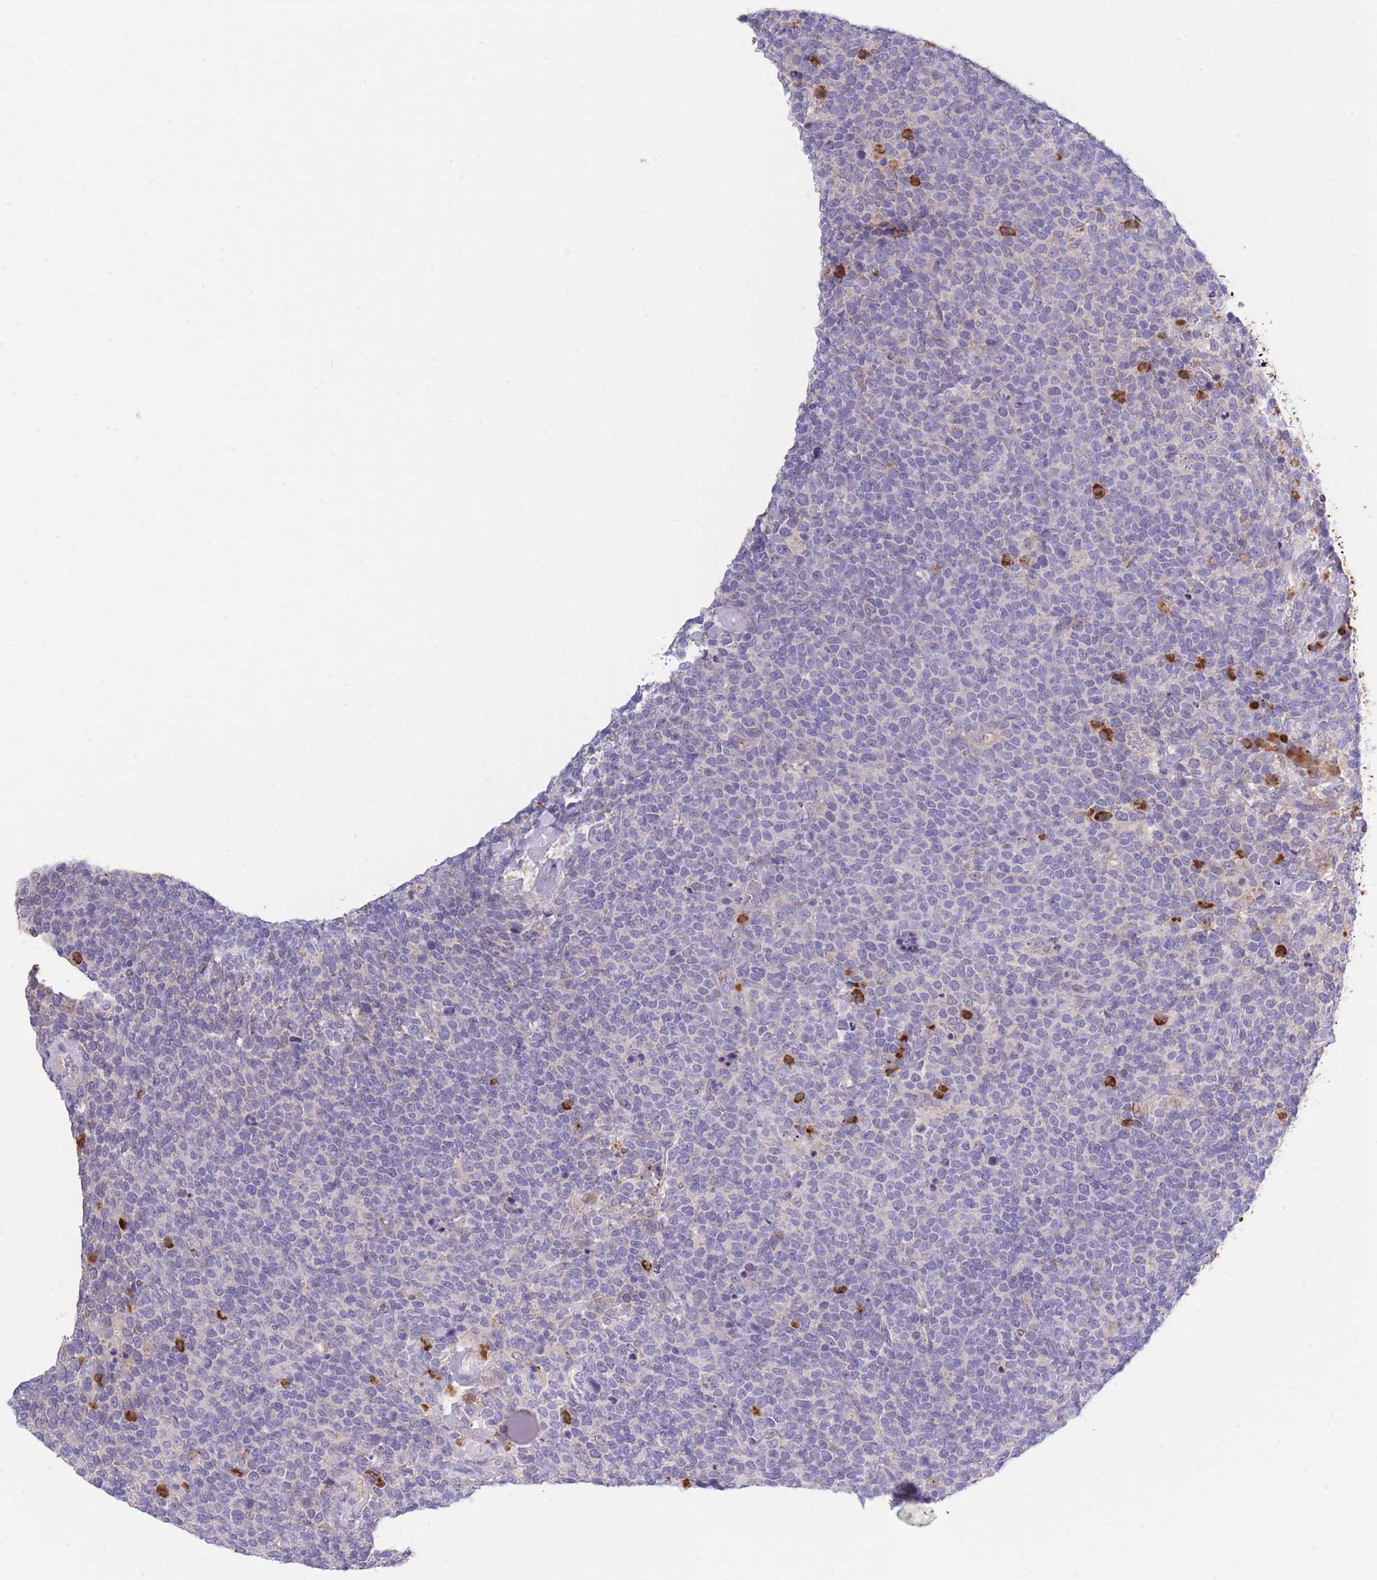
{"staining": {"intensity": "negative", "quantity": "none", "location": "none"}, "tissue": "lymphoma", "cell_type": "Tumor cells", "image_type": "cancer", "snomed": [{"axis": "morphology", "description": "Malignant lymphoma, non-Hodgkin's type, High grade"}, {"axis": "topography", "description": "Lymph node"}], "caption": "This histopathology image is of malignant lymphoma, non-Hodgkin's type (high-grade) stained with immunohistochemistry (IHC) to label a protein in brown with the nuclei are counter-stained blue. There is no staining in tumor cells.", "gene": "CENPM", "patient": {"sex": "male", "age": 61}}